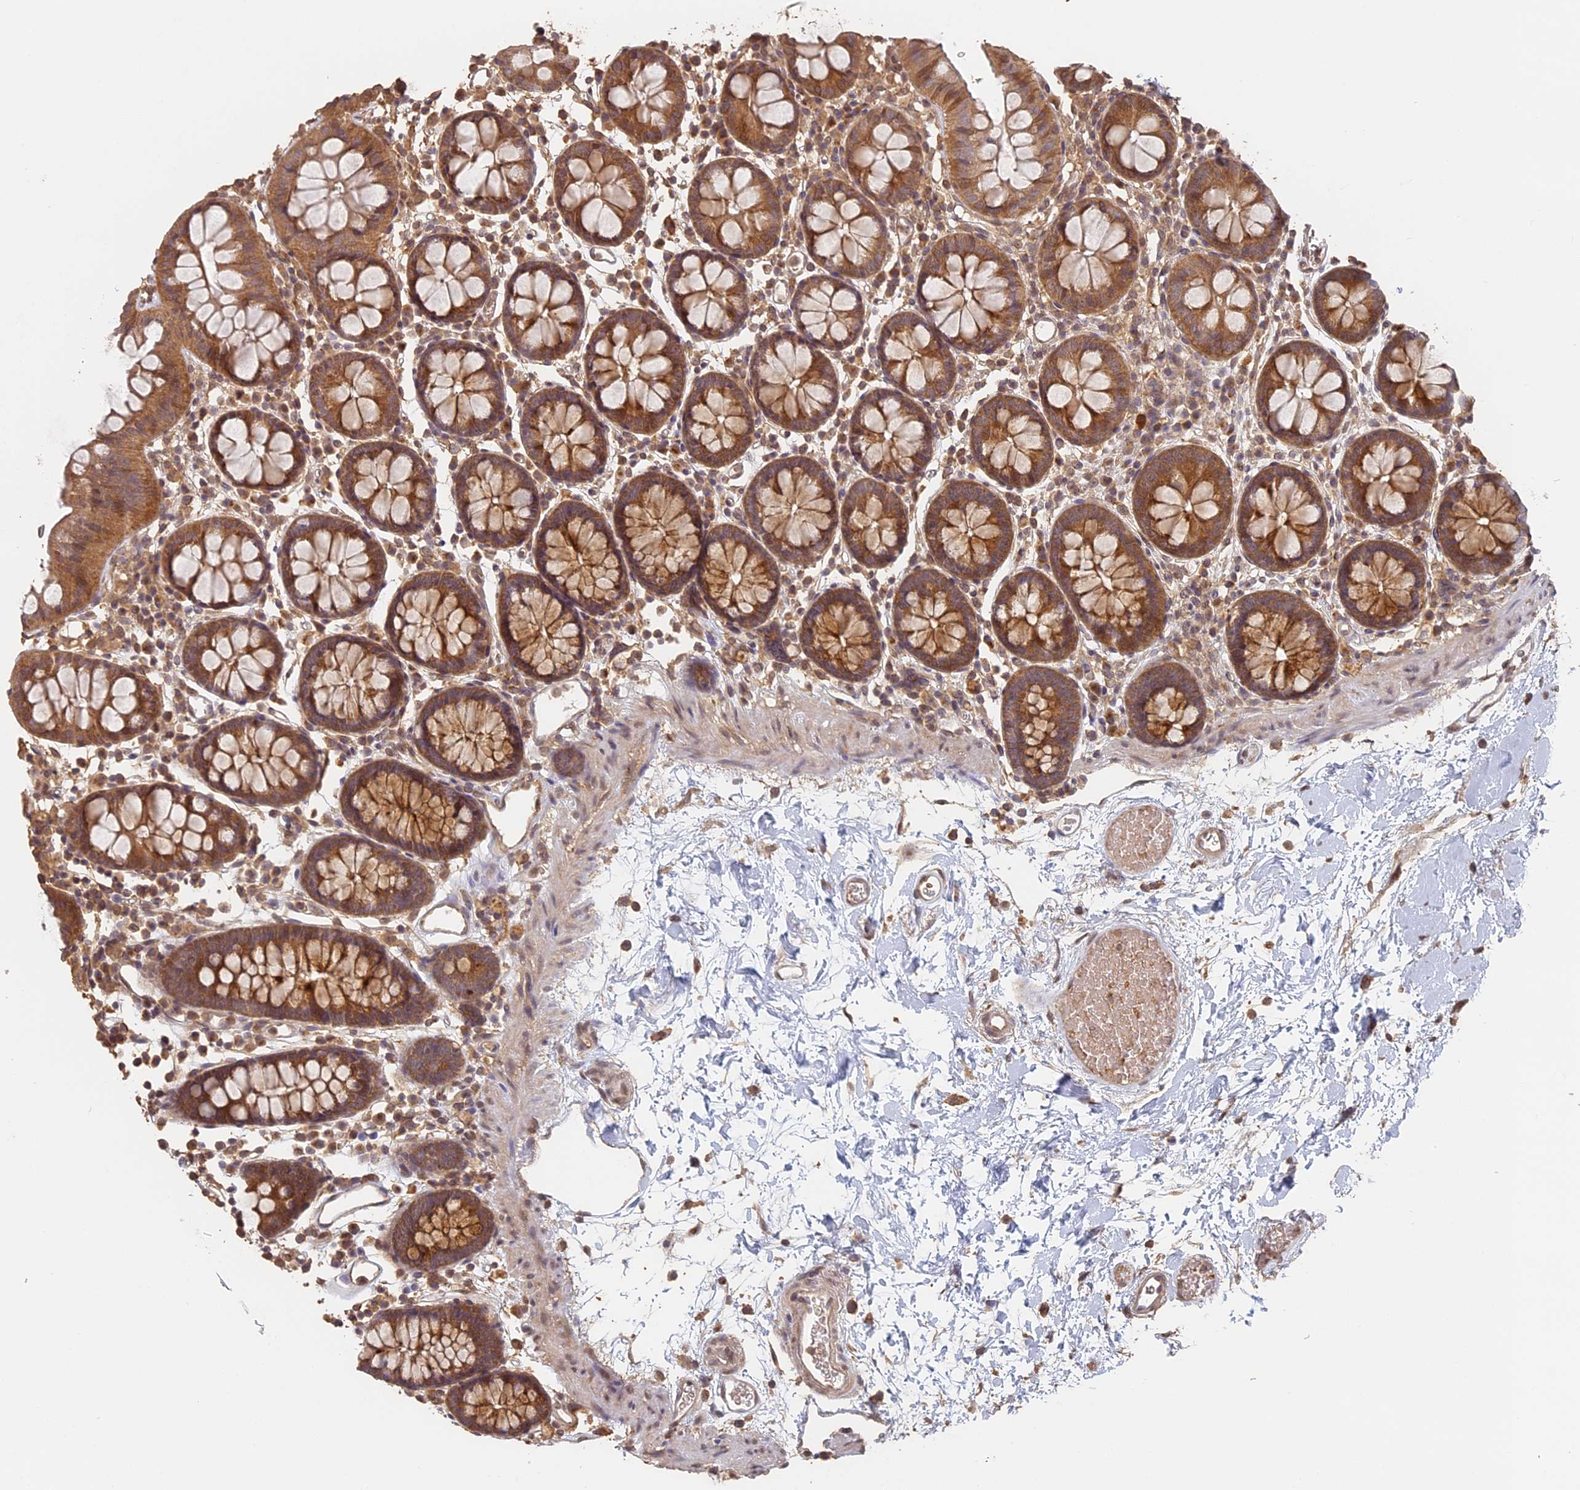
{"staining": {"intensity": "moderate", "quantity": ">75%", "location": "cytoplasmic/membranous"}, "tissue": "colon", "cell_type": "Endothelial cells", "image_type": "normal", "snomed": [{"axis": "morphology", "description": "Normal tissue, NOS"}, {"axis": "topography", "description": "Colon"}], "caption": "Moderate cytoplasmic/membranous positivity is seen in about >75% of endothelial cells in benign colon.", "gene": "STX16", "patient": {"sex": "male", "age": 75}}